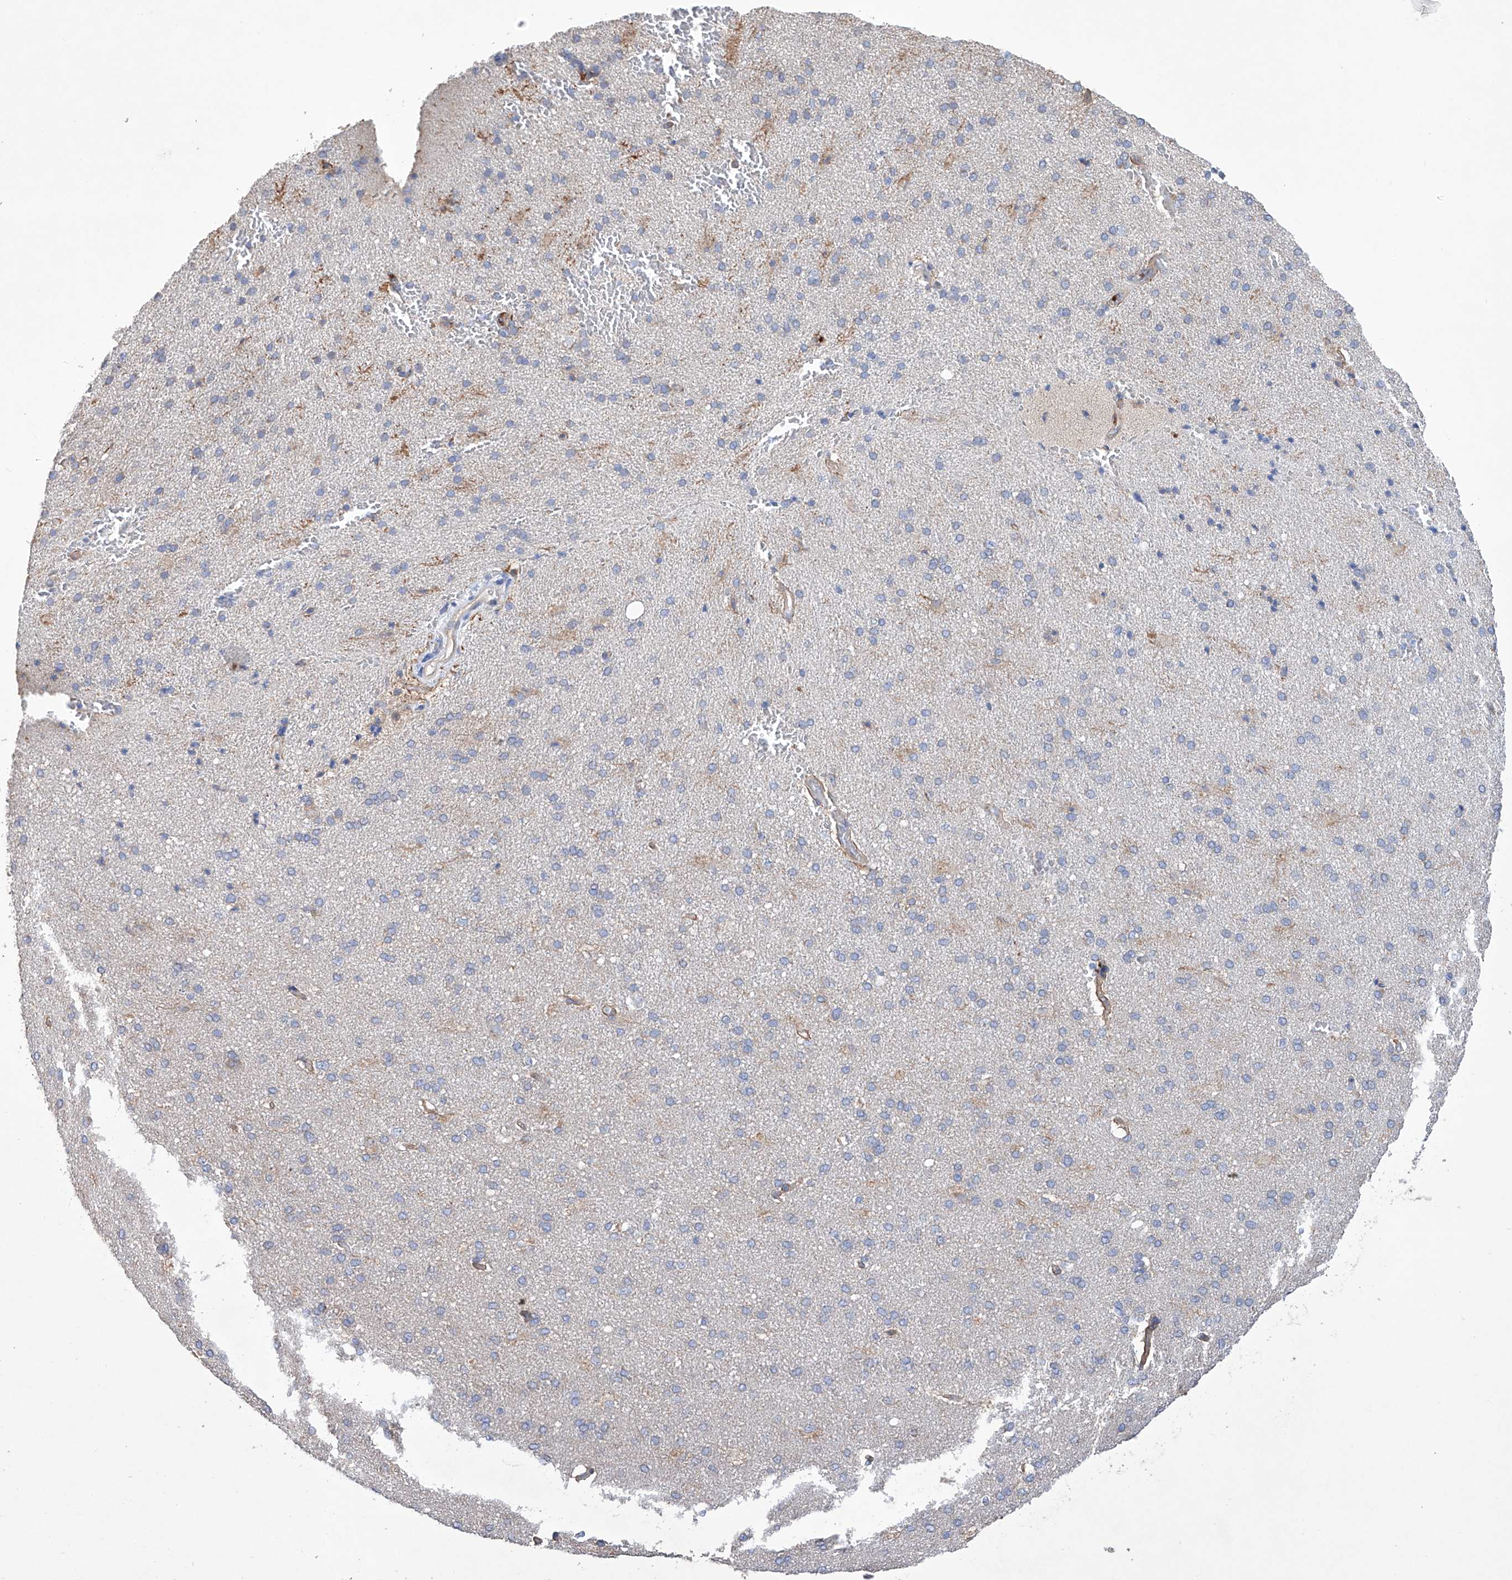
{"staining": {"intensity": "weak", "quantity": "25%-75%", "location": "cytoplasmic/membranous"}, "tissue": "cerebral cortex", "cell_type": "Endothelial cells", "image_type": "normal", "snomed": [{"axis": "morphology", "description": "Normal tissue, NOS"}, {"axis": "topography", "description": "Cerebral cortex"}], "caption": "A micrograph of human cerebral cortex stained for a protein demonstrates weak cytoplasmic/membranous brown staining in endothelial cells.", "gene": "AFG1L", "patient": {"sex": "male", "age": 62}}